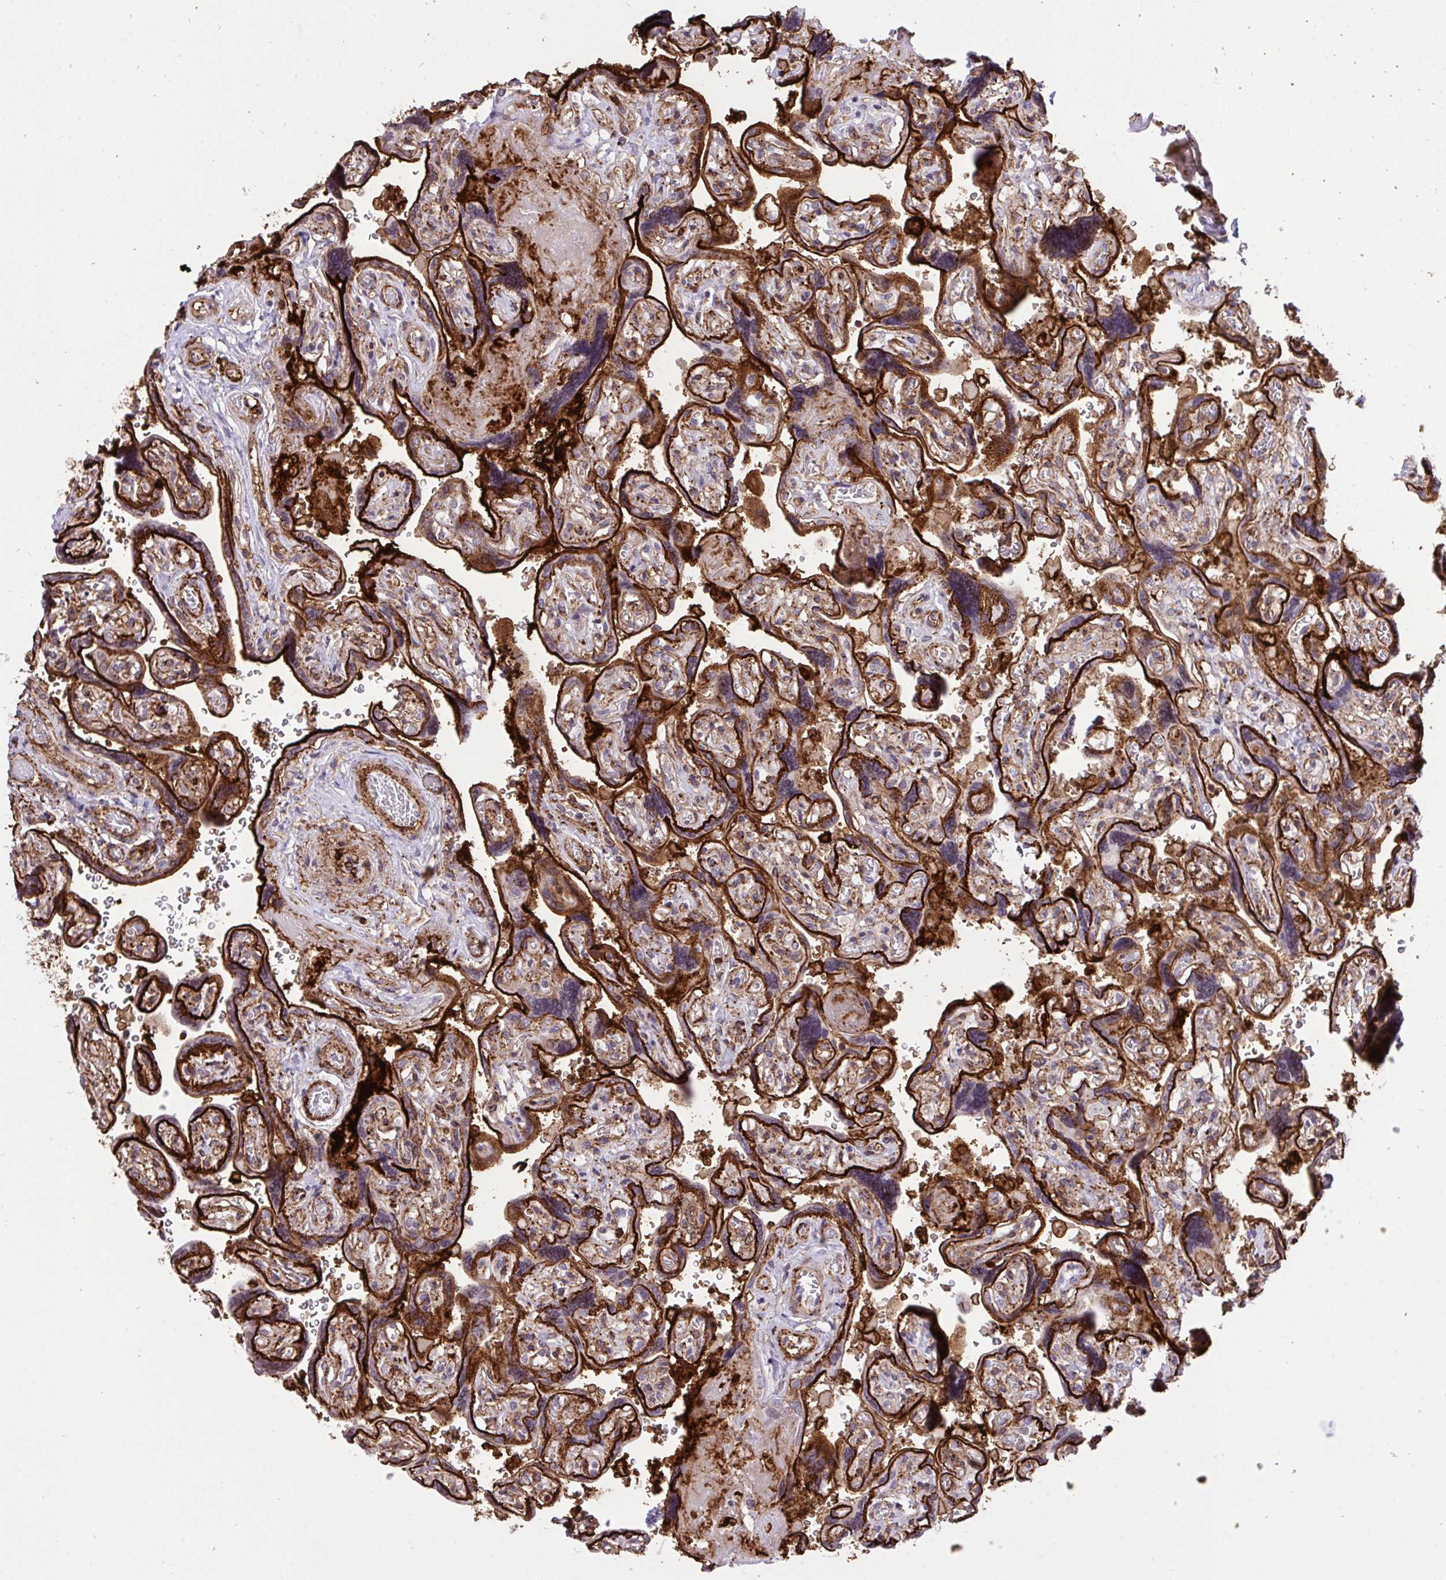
{"staining": {"intensity": "negative", "quantity": "none", "location": "none"}, "tissue": "placenta", "cell_type": "Decidual cells", "image_type": "normal", "snomed": [{"axis": "morphology", "description": "Normal tissue, NOS"}, {"axis": "topography", "description": "Placenta"}], "caption": "Placenta stained for a protein using IHC exhibits no positivity decidual cells.", "gene": "ERI1", "patient": {"sex": "female", "age": 32}}